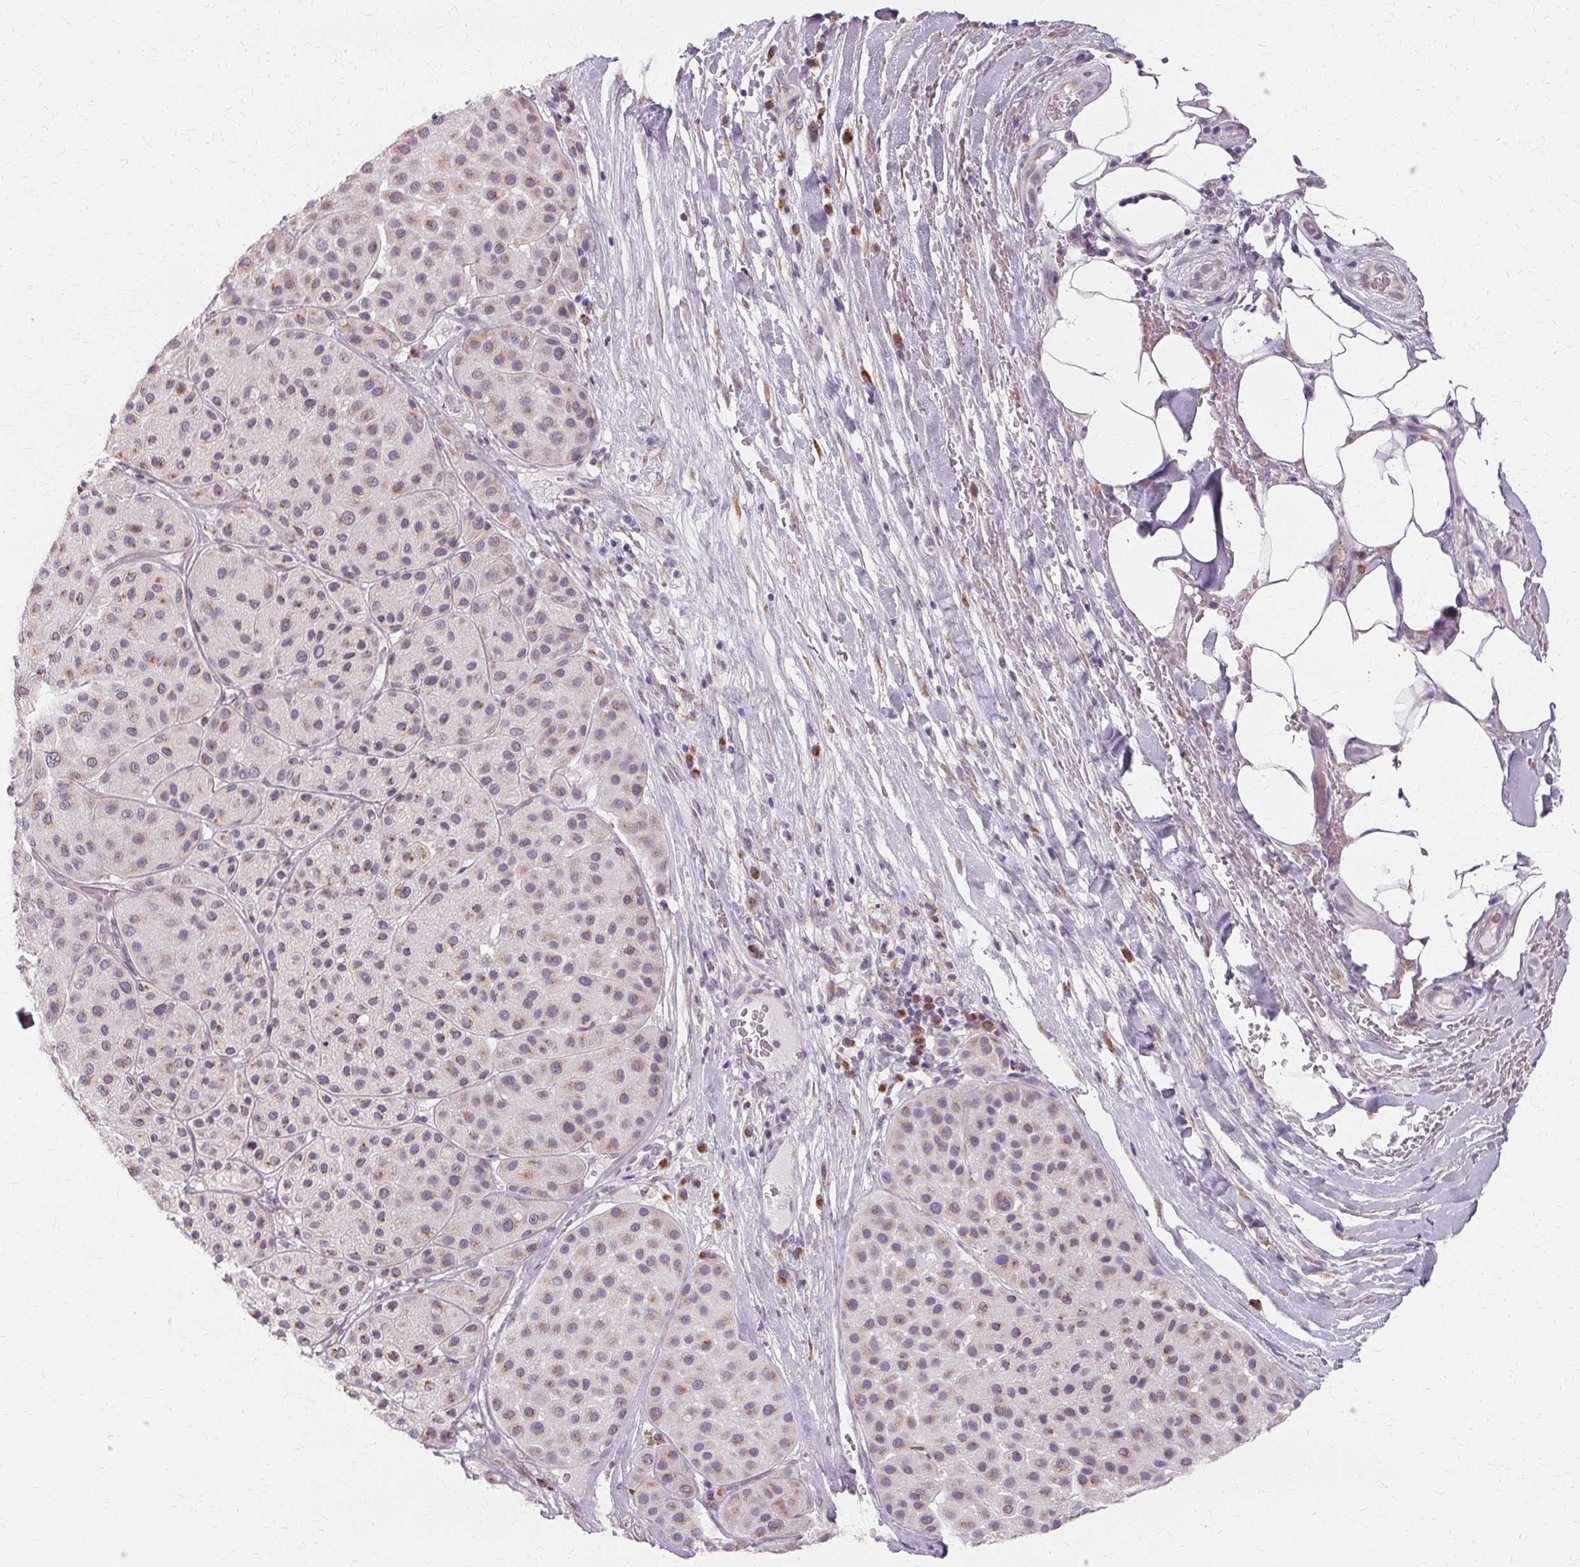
{"staining": {"intensity": "negative", "quantity": "none", "location": "none"}, "tissue": "melanoma", "cell_type": "Tumor cells", "image_type": "cancer", "snomed": [{"axis": "morphology", "description": "Malignant melanoma, Metastatic site"}, {"axis": "topography", "description": "Smooth muscle"}], "caption": "IHC photomicrograph of human malignant melanoma (metastatic site) stained for a protein (brown), which displays no positivity in tumor cells. (Brightfield microscopy of DAB immunohistochemistry (IHC) at high magnification).", "gene": "FCRL3", "patient": {"sex": "male", "age": 41}}